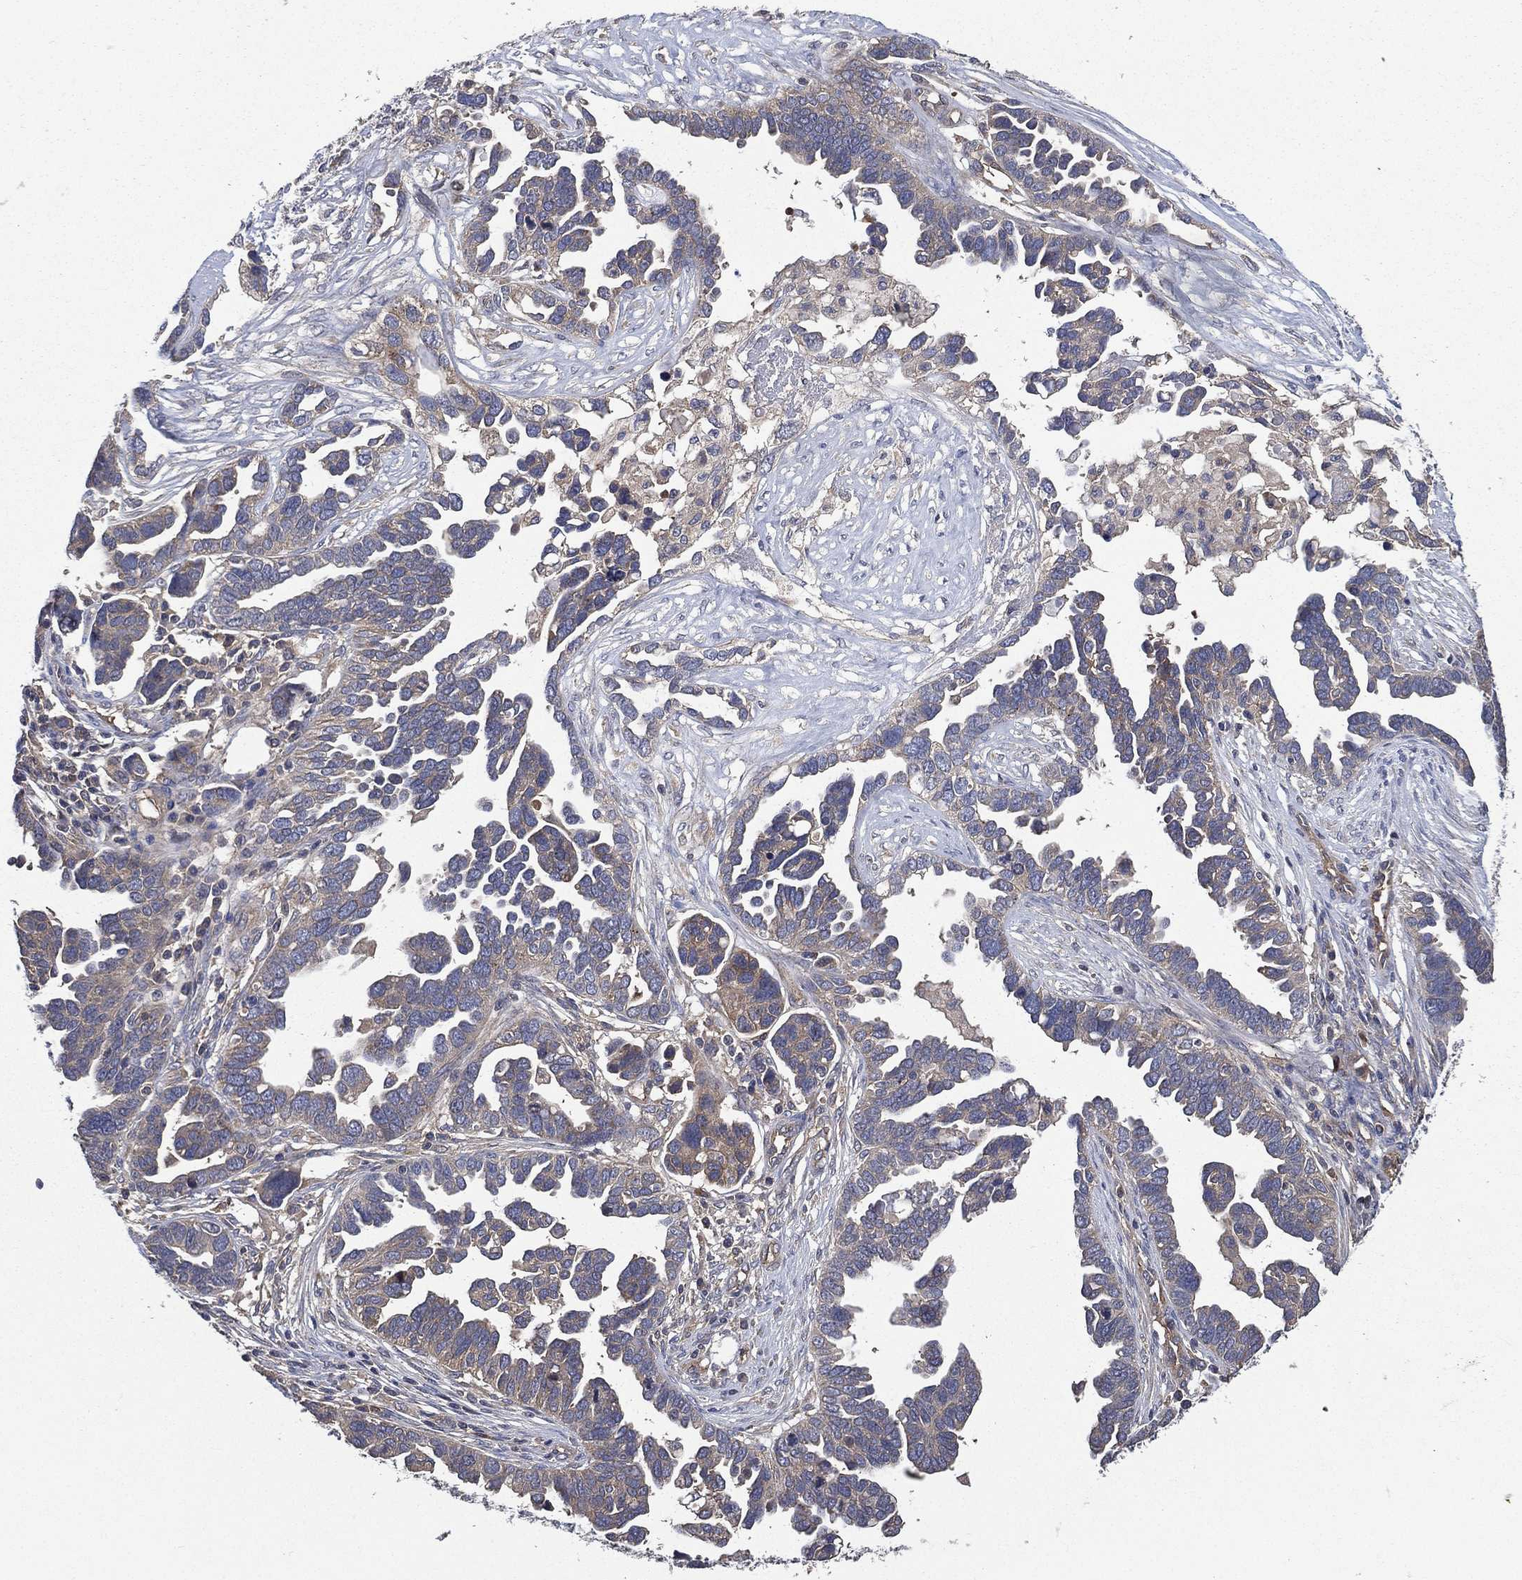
{"staining": {"intensity": "weak", "quantity": "25%-75%", "location": "cytoplasmic/membranous"}, "tissue": "ovarian cancer", "cell_type": "Tumor cells", "image_type": "cancer", "snomed": [{"axis": "morphology", "description": "Cystadenocarcinoma, serous, NOS"}, {"axis": "topography", "description": "Ovary"}], "caption": "Human ovarian cancer (serous cystadenocarcinoma) stained for a protein (brown) exhibits weak cytoplasmic/membranous positive positivity in approximately 25%-75% of tumor cells.", "gene": "SMPD3", "patient": {"sex": "female", "age": 54}}